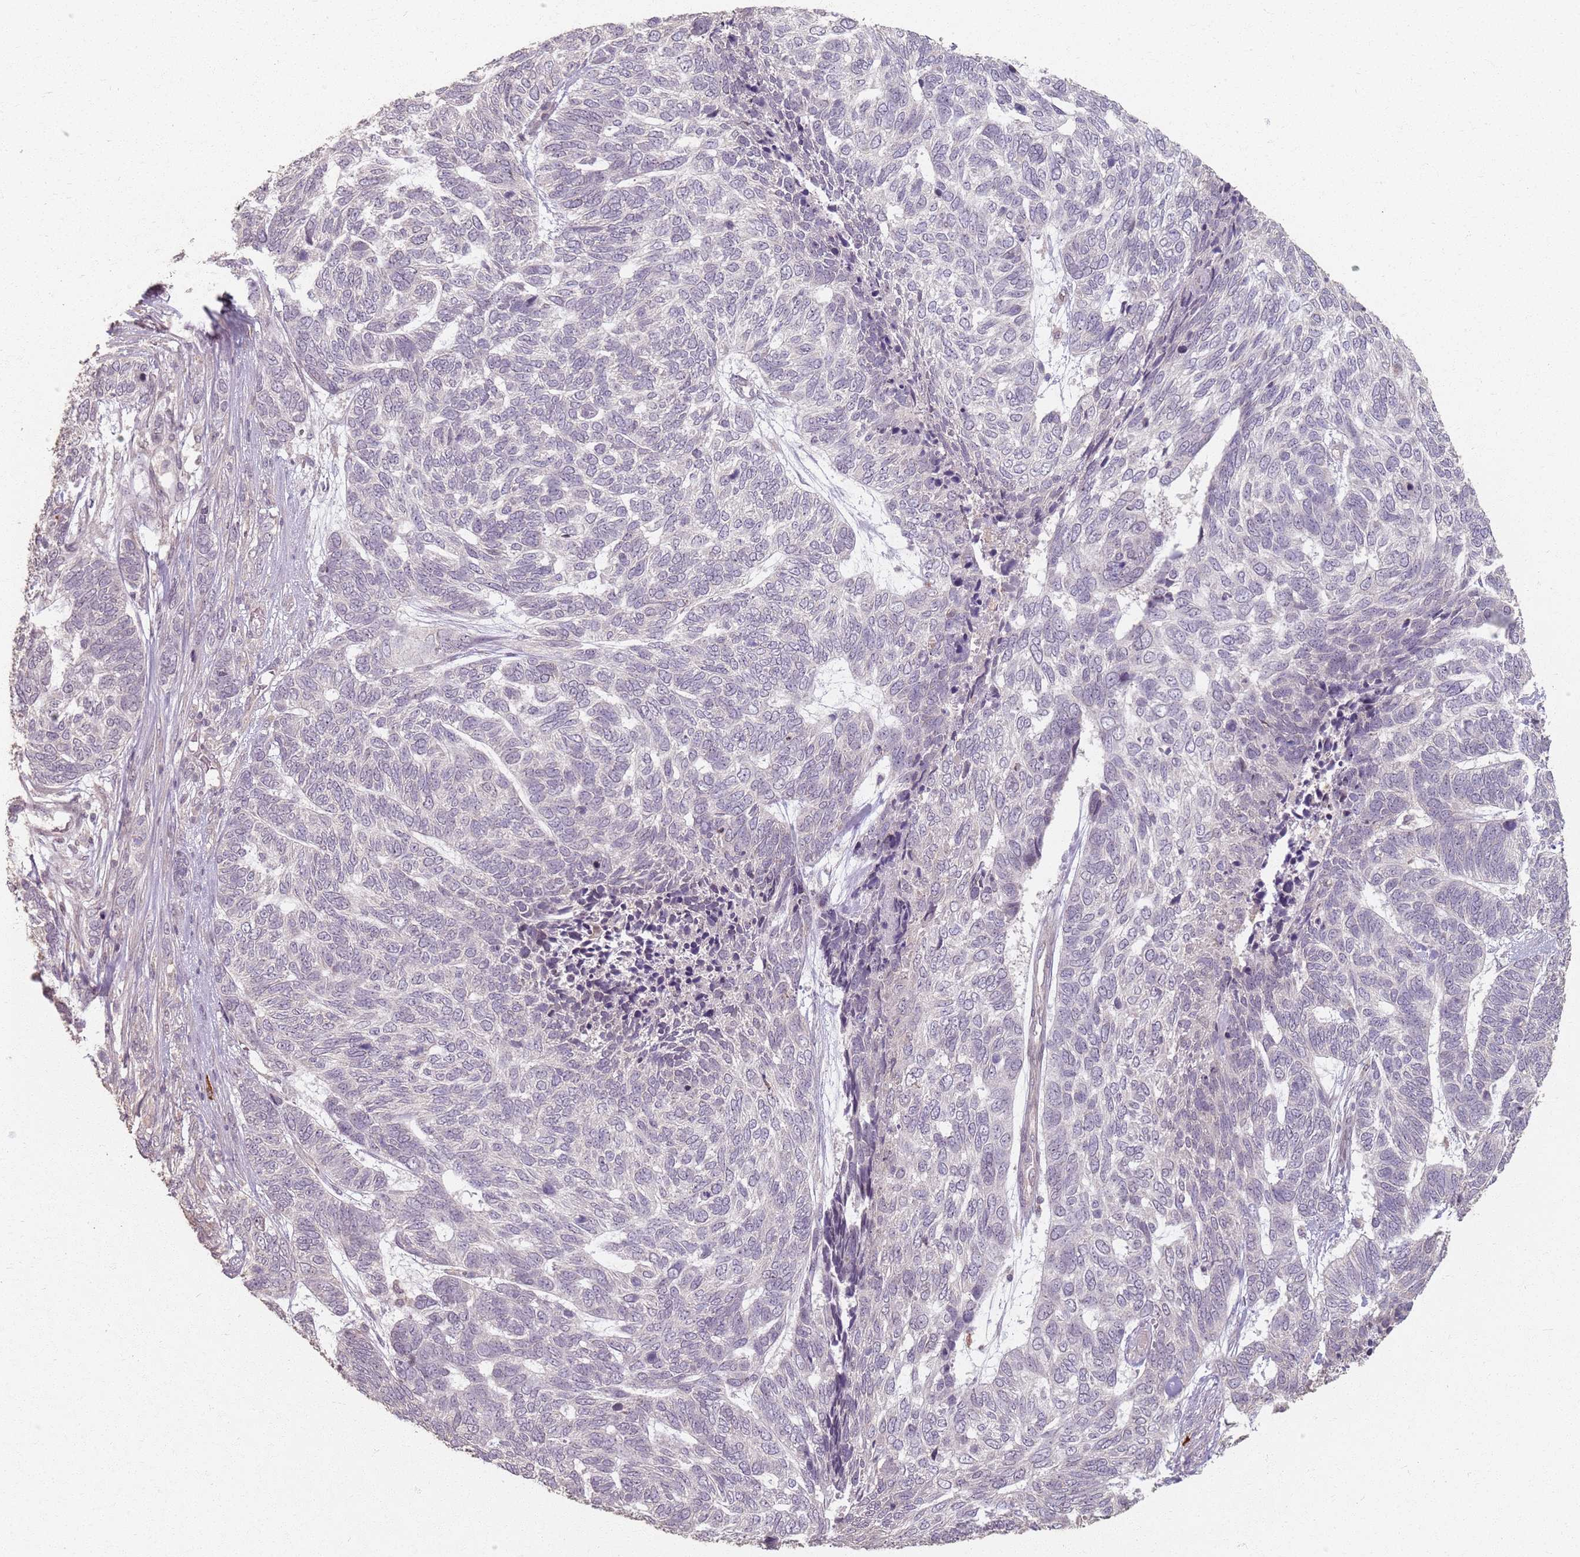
{"staining": {"intensity": "negative", "quantity": "none", "location": "none"}, "tissue": "skin cancer", "cell_type": "Tumor cells", "image_type": "cancer", "snomed": [{"axis": "morphology", "description": "Basal cell carcinoma"}, {"axis": "topography", "description": "Skin"}], "caption": "Skin cancer was stained to show a protein in brown. There is no significant positivity in tumor cells.", "gene": "CCDC168", "patient": {"sex": "female", "age": 65}}